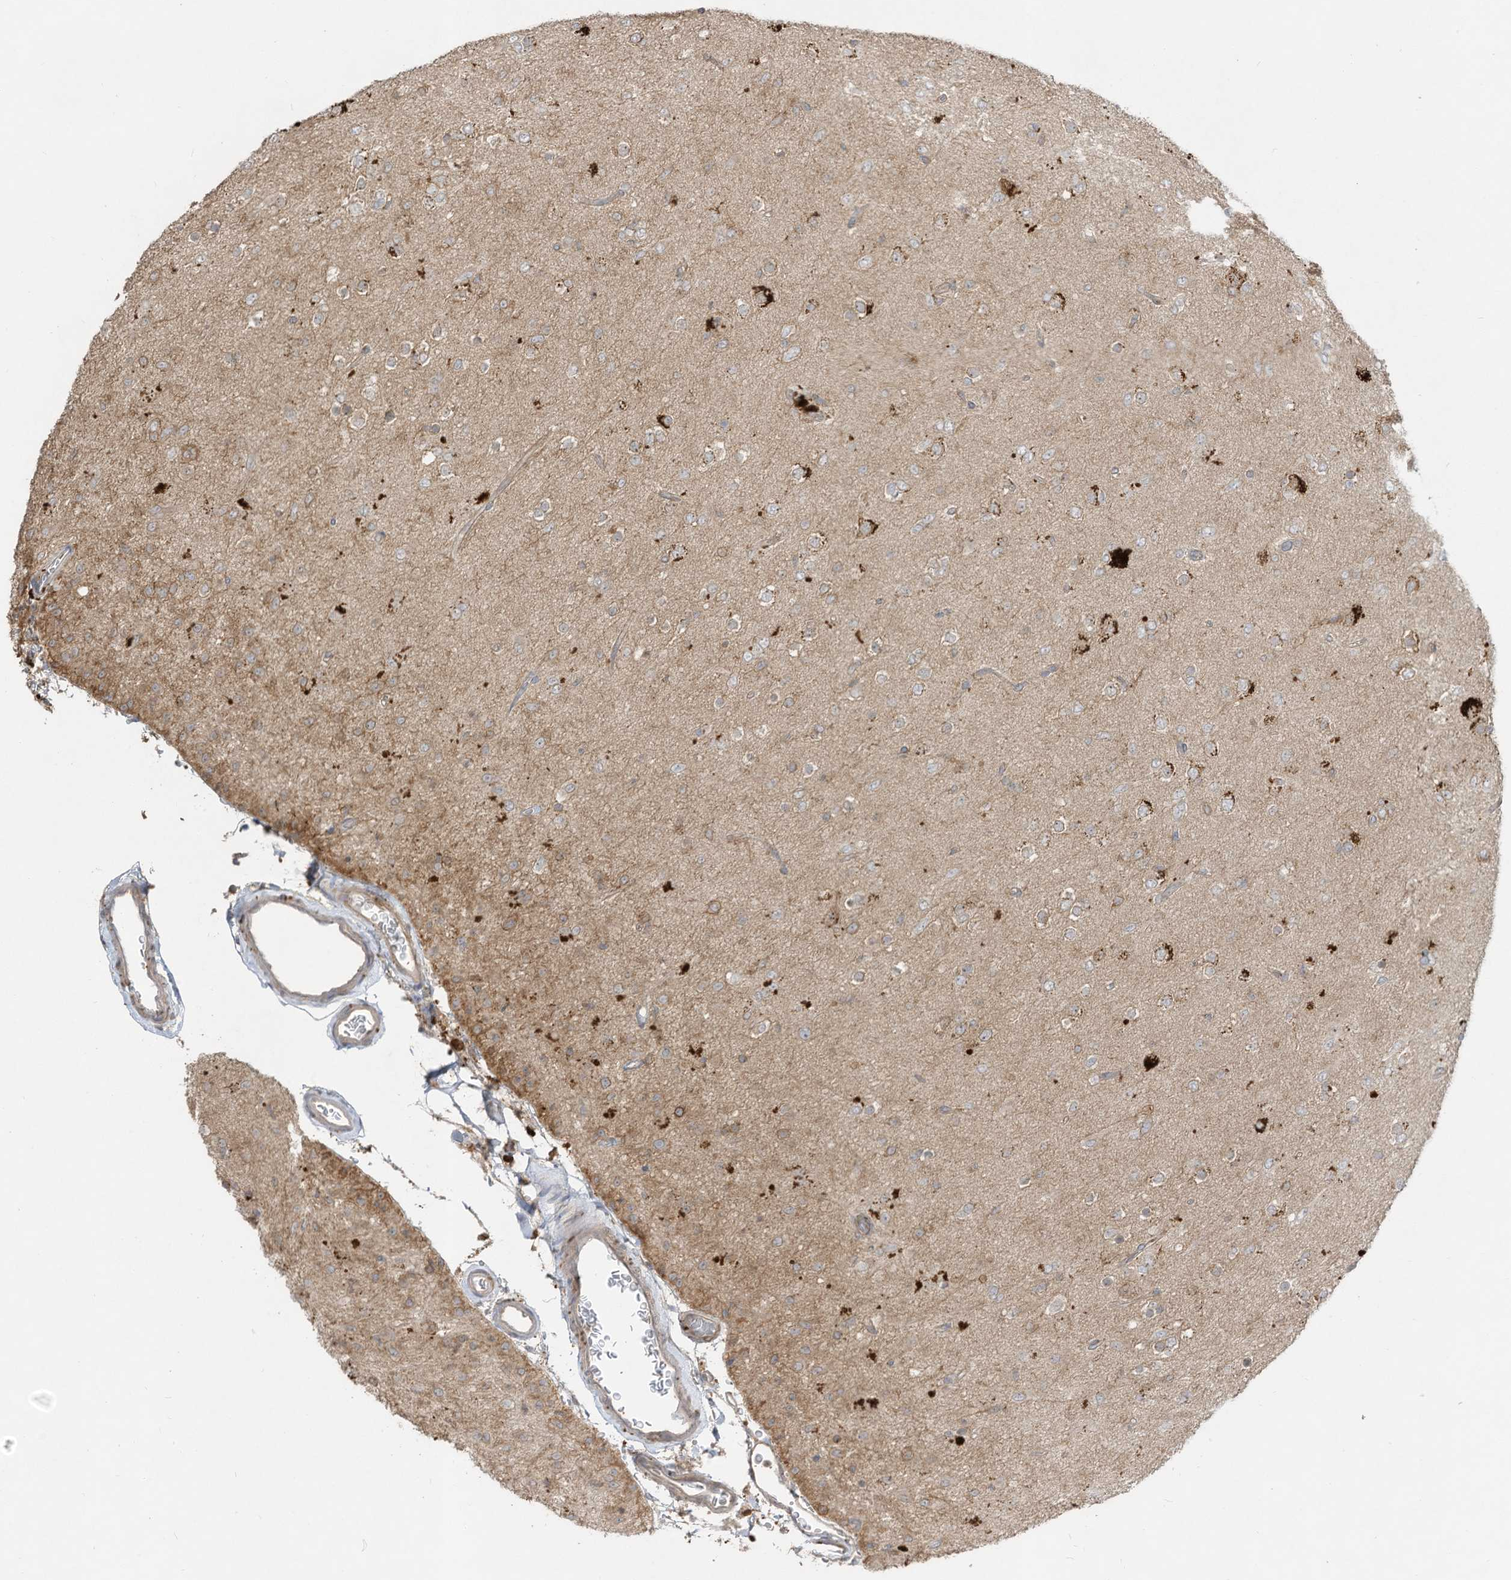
{"staining": {"intensity": "moderate", "quantity": "<25%", "location": "cytoplasmic/membranous"}, "tissue": "glioma", "cell_type": "Tumor cells", "image_type": "cancer", "snomed": [{"axis": "morphology", "description": "Glioma, malignant, Low grade"}, {"axis": "topography", "description": "Brain"}], "caption": "An image showing moderate cytoplasmic/membranous staining in approximately <25% of tumor cells in glioma, as visualized by brown immunohistochemical staining.", "gene": "LDAH", "patient": {"sex": "male", "age": 65}}